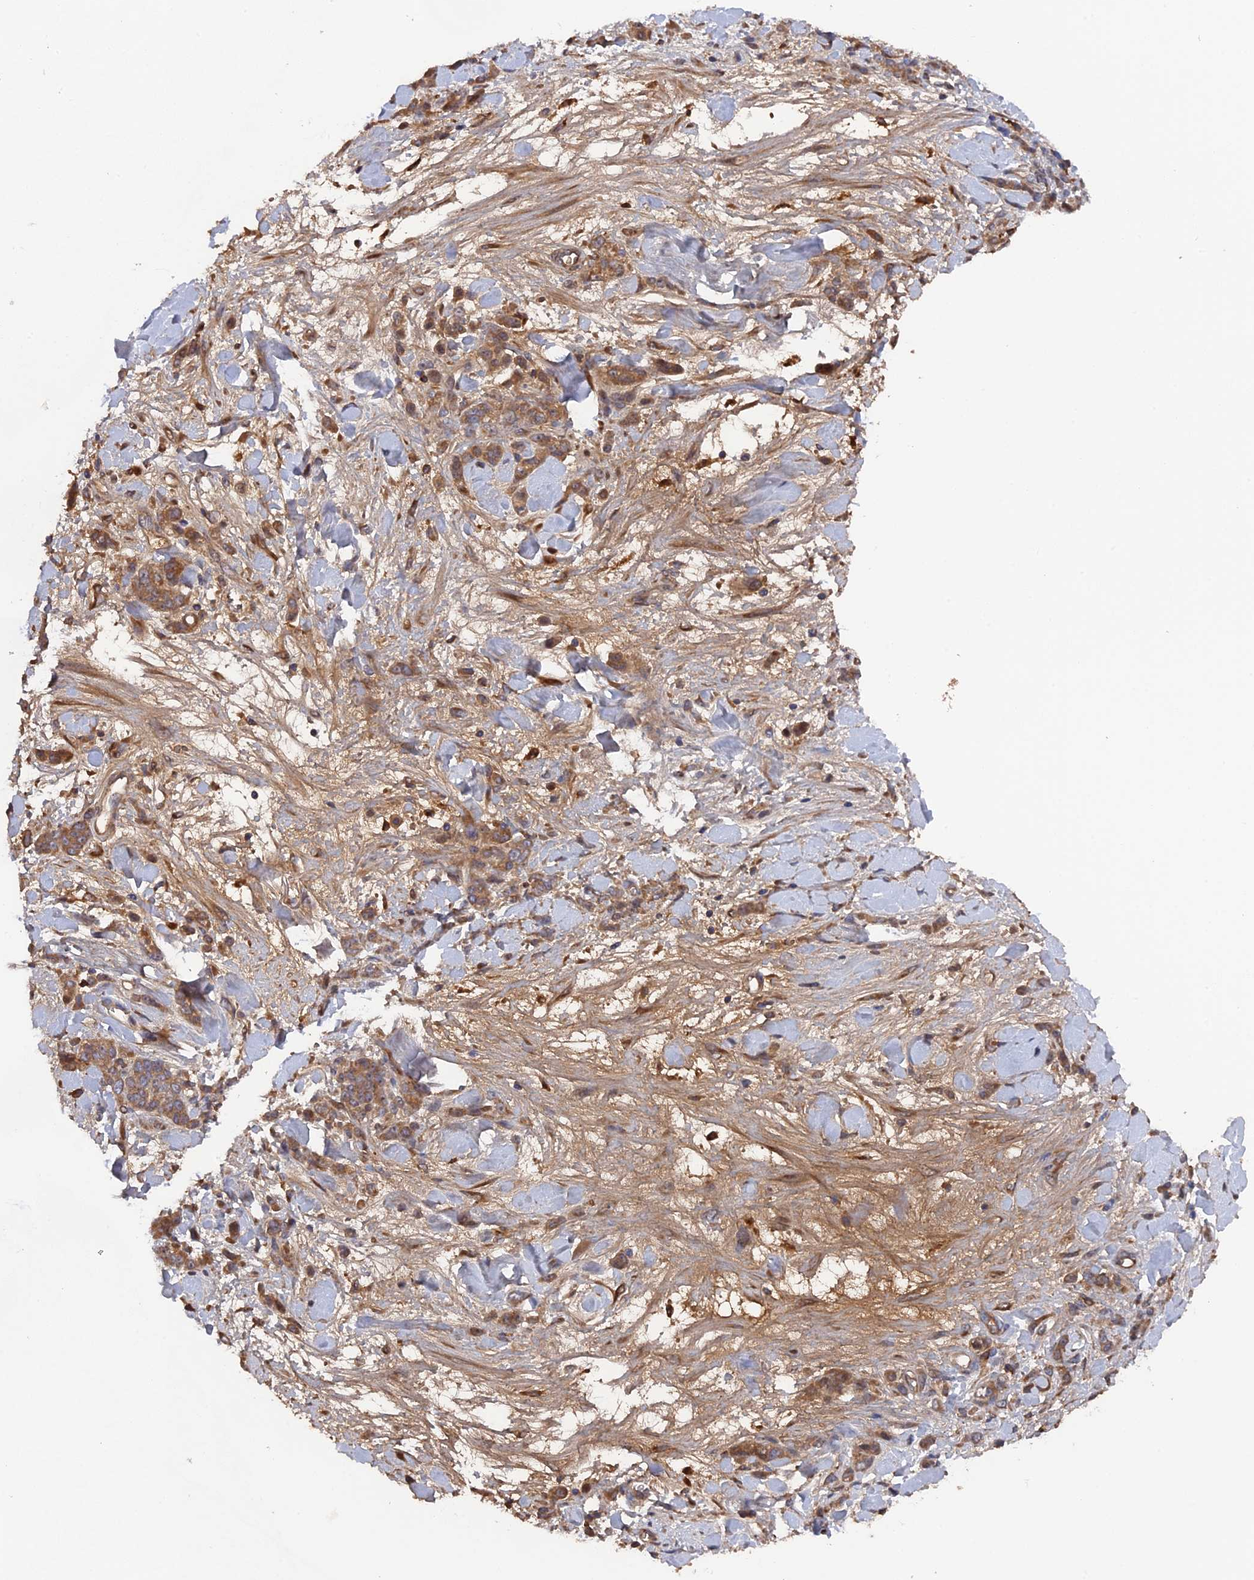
{"staining": {"intensity": "moderate", "quantity": ">75%", "location": "cytoplasmic/membranous"}, "tissue": "stomach cancer", "cell_type": "Tumor cells", "image_type": "cancer", "snomed": [{"axis": "morphology", "description": "Normal tissue, NOS"}, {"axis": "morphology", "description": "Adenocarcinoma, NOS"}, {"axis": "topography", "description": "Stomach"}], "caption": "Moderate cytoplasmic/membranous staining for a protein is seen in about >75% of tumor cells of stomach cancer (adenocarcinoma) using immunohistochemistry (IHC).", "gene": "VPS37C", "patient": {"sex": "male", "age": 82}}